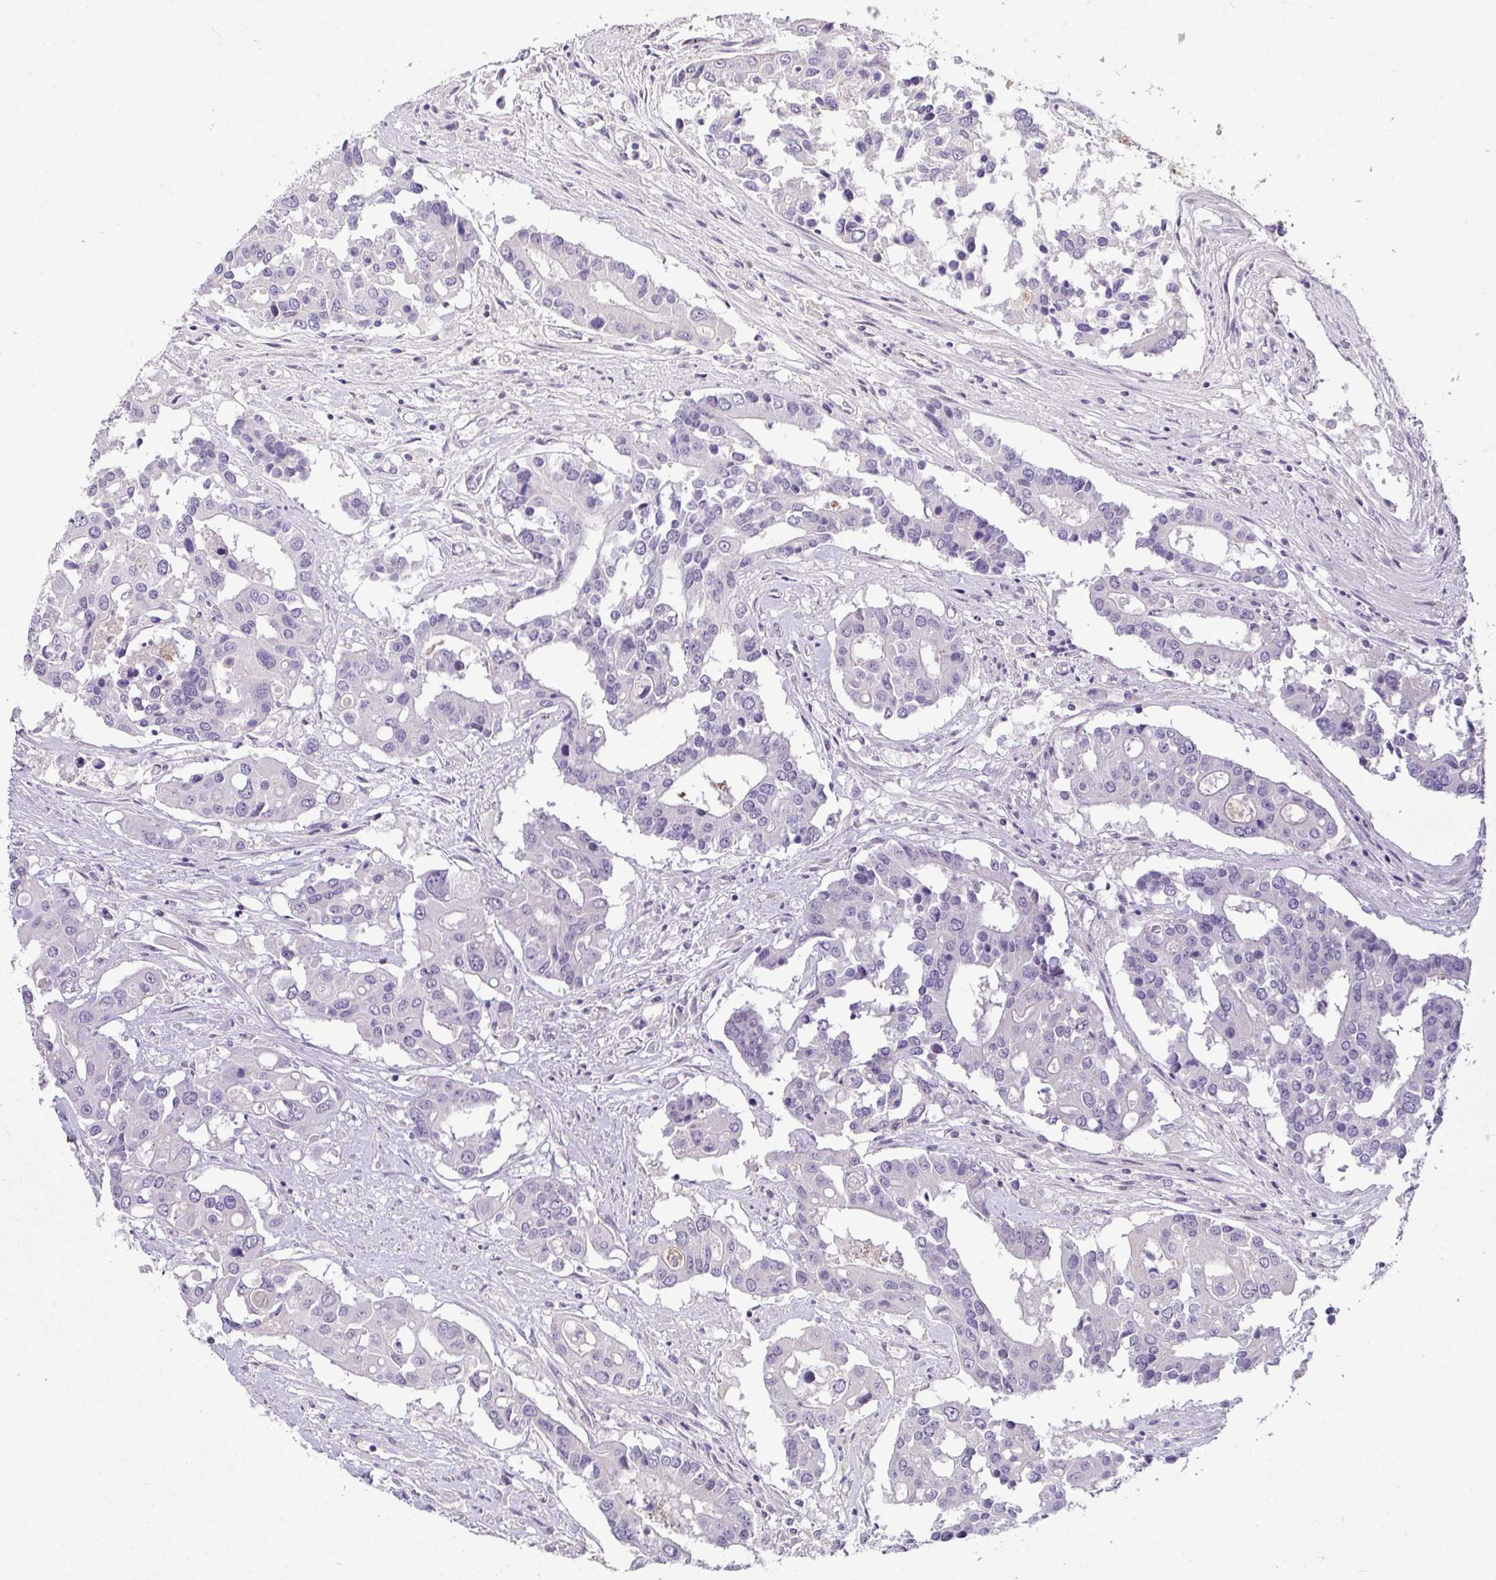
{"staining": {"intensity": "negative", "quantity": "none", "location": "none"}, "tissue": "colorectal cancer", "cell_type": "Tumor cells", "image_type": "cancer", "snomed": [{"axis": "morphology", "description": "Adenocarcinoma, NOS"}, {"axis": "topography", "description": "Colon"}], "caption": "Human colorectal cancer (adenocarcinoma) stained for a protein using immunohistochemistry demonstrates no positivity in tumor cells.", "gene": "APOM", "patient": {"sex": "male", "age": 77}}